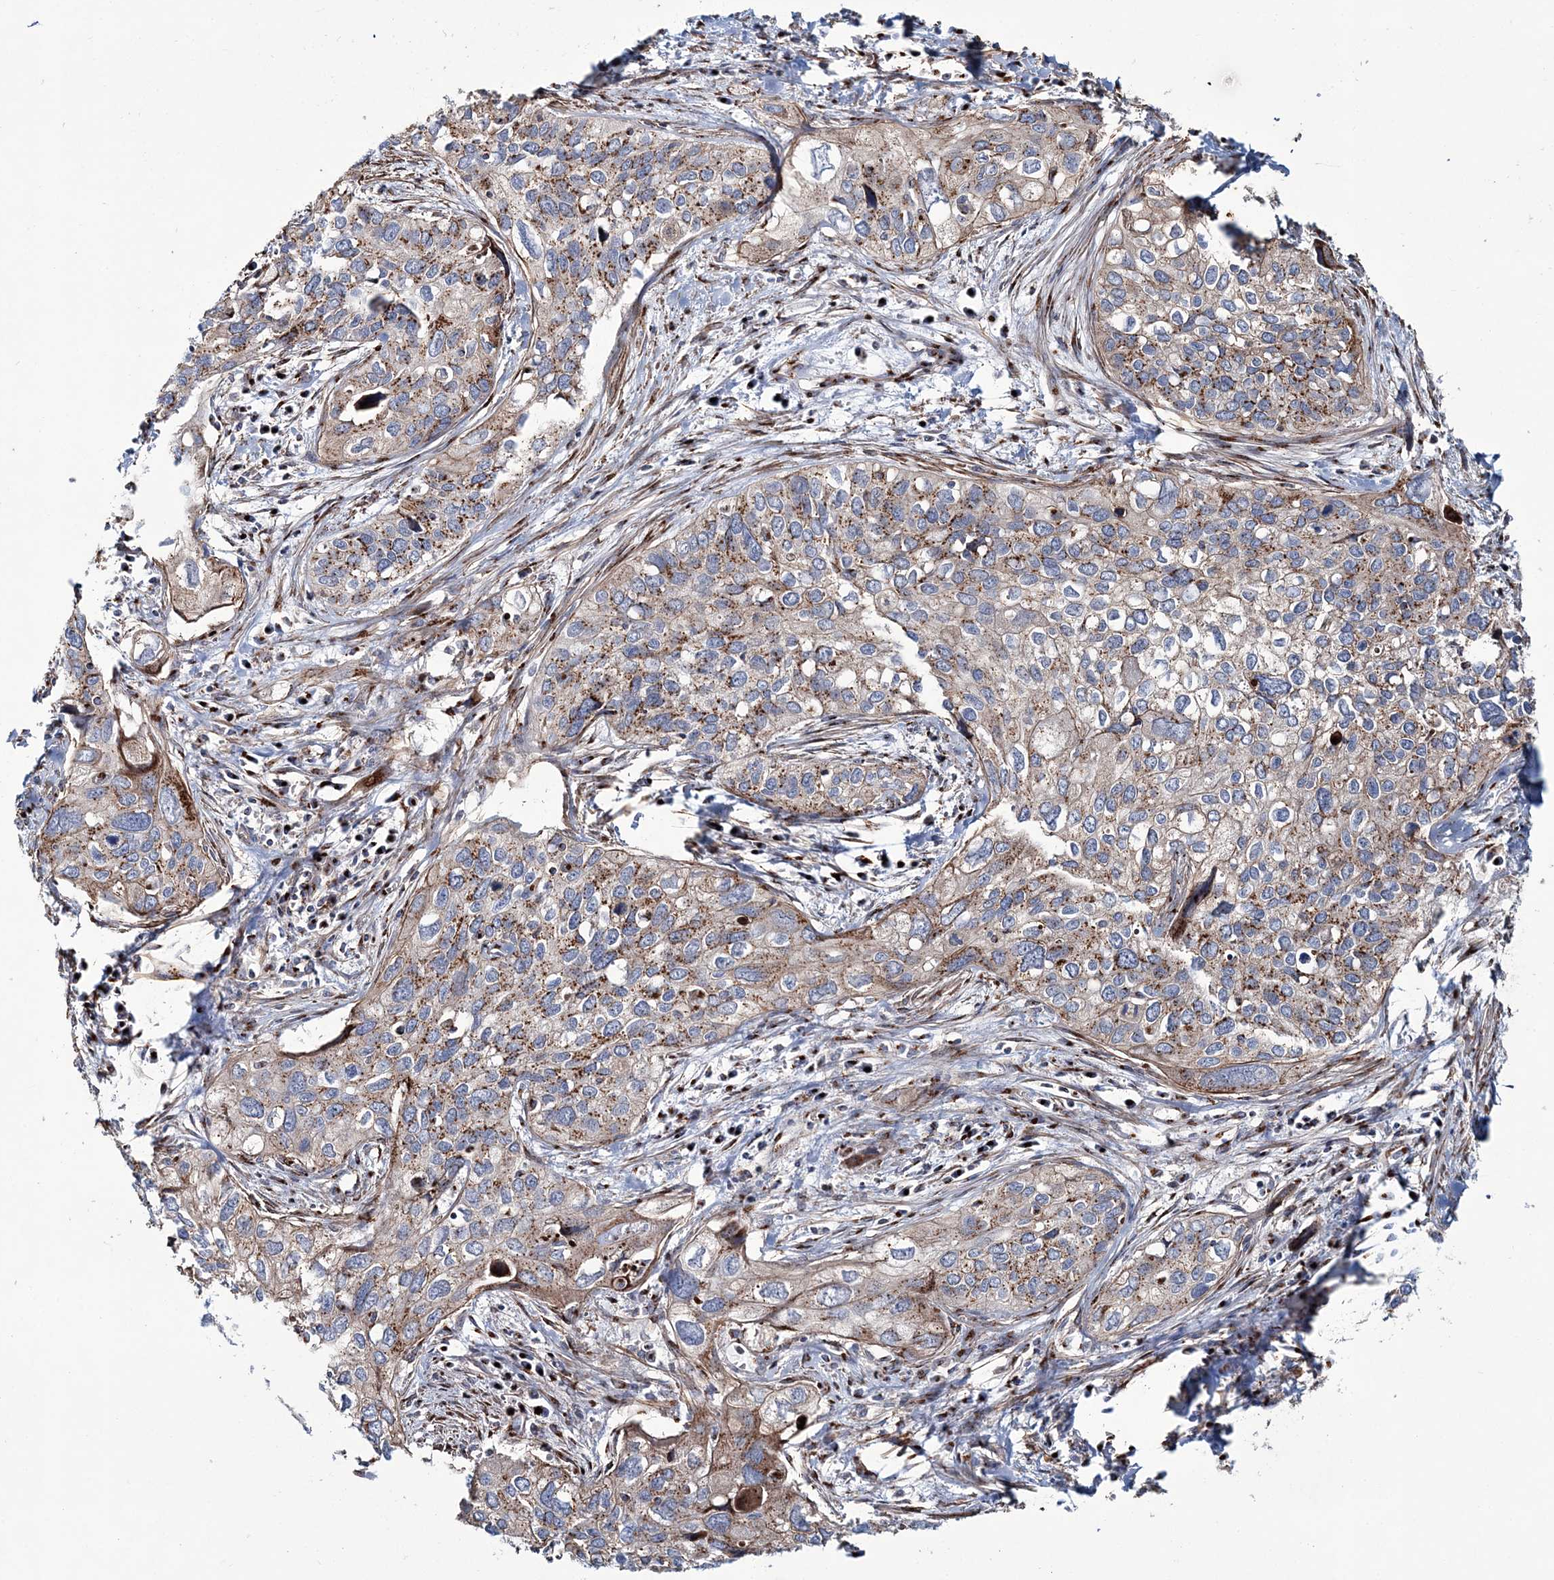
{"staining": {"intensity": "moderate", "quantity": ">75%", "location": "cytoplasmic/membranous"}, "tissue": "cervical cancer", "cell_type": "Tumor cells", "image_type": "cancer", "snomed": [{"axis": "morphology", "description": "Squamous cell carcinoma, NOS"}, {"axis": "topography", "description": "Cervix"}], "caption": "Immunohistochemistry (DAB) staining of human squamous cell carcinoma (cervical) demonstrates moderate cytoplasmic/membranous protein expression in approximately >75% of tumor cells.", "gene": "MAN1A2", "patient": {"sex": "female", "age": 55}}